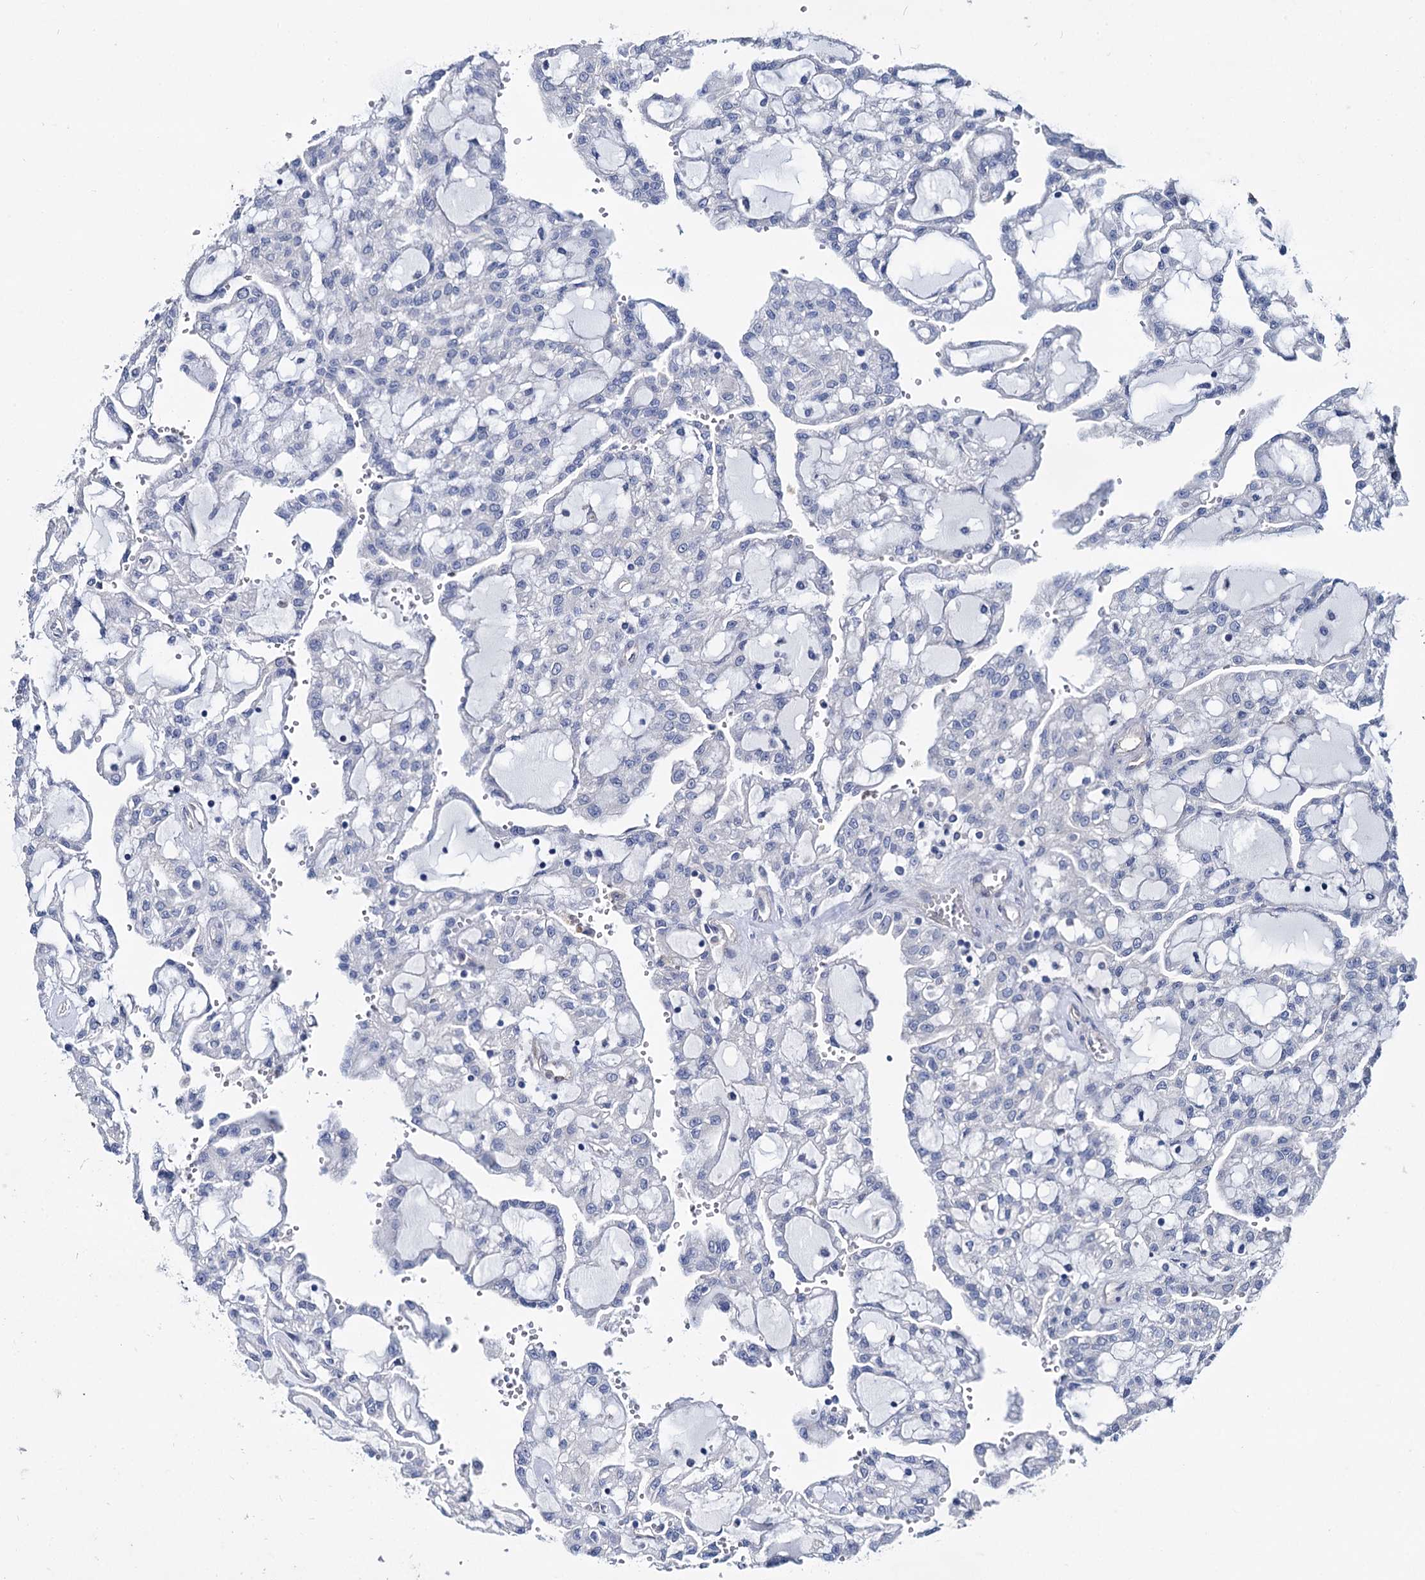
{"staining": {"intensity": "negative", "quantity": "none", "location": "none"}, "tissue": "renal cancer", "cell_type": "Tumor cells", "image_type": "cancer", "snomed": [{"axis": "morphology", "description": "Adenocarcinoma, NOS"}, {"axis": "topography", "description": "Kidney"}], "caption": "A micrograph of human renal cancer is negative for staining in tumor cells.", "gene": "STXBP1", "patient": {"sex": "male", "age": 63}}